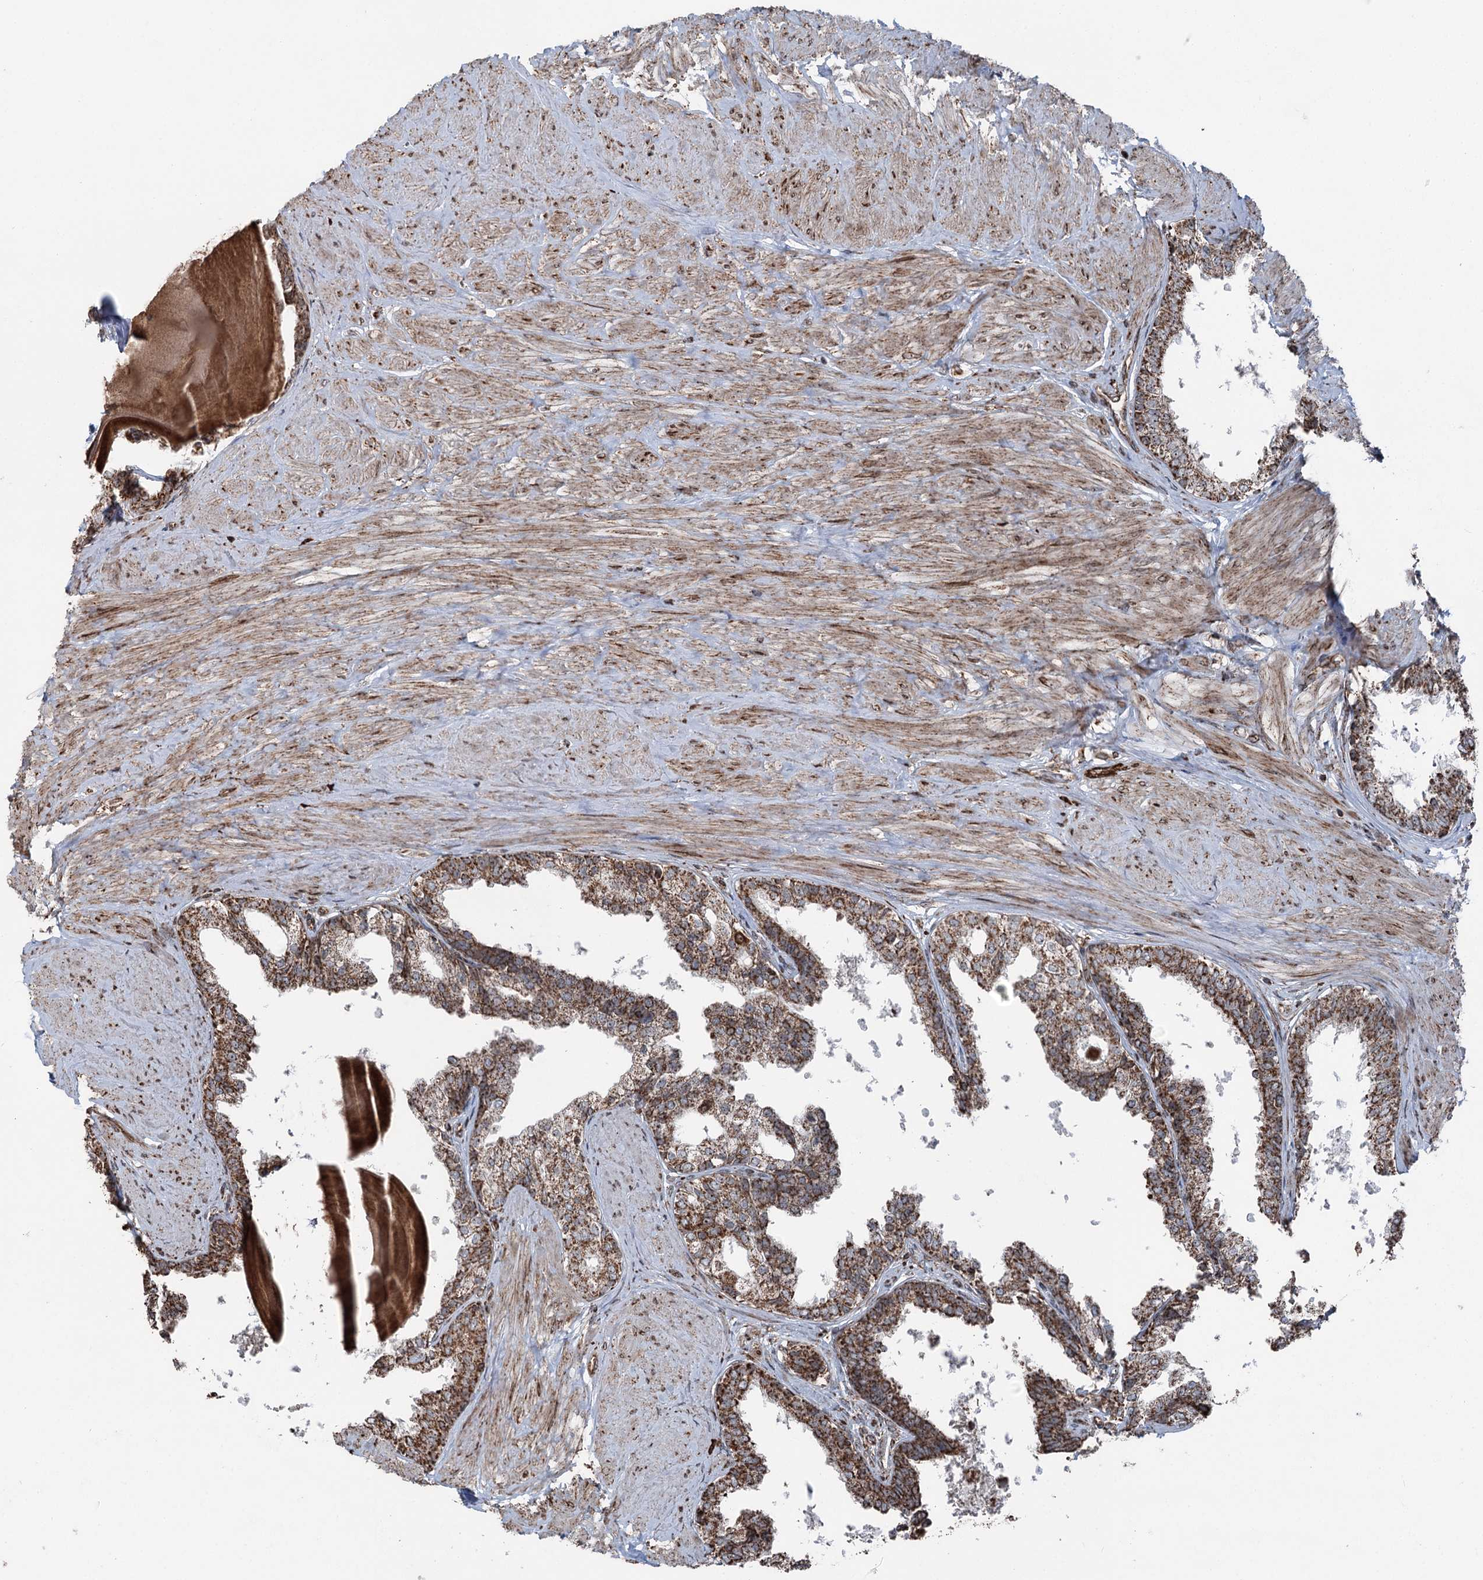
{"staining": {"intensity": "strong", "quantity": ">75%", "location": "cytoplasmic/membranous"}, "tissue": "prostate", "cell_type": "Glandular cells", "image_type": "normal", "snomed": [{"axis": "morphology", "description": "Normal tissue, NOS"}, {"axis": "topography", "description": "Prostate"}], "caption": "Immunohistochemistry (IHC) (DAB) staining of benign human prostate shows strong cytoplasmic/membranous protein expression in approximately >75% of glandular cells.", "gene": "STEEP1", "patient": {"sex": "male", "age": 48}}